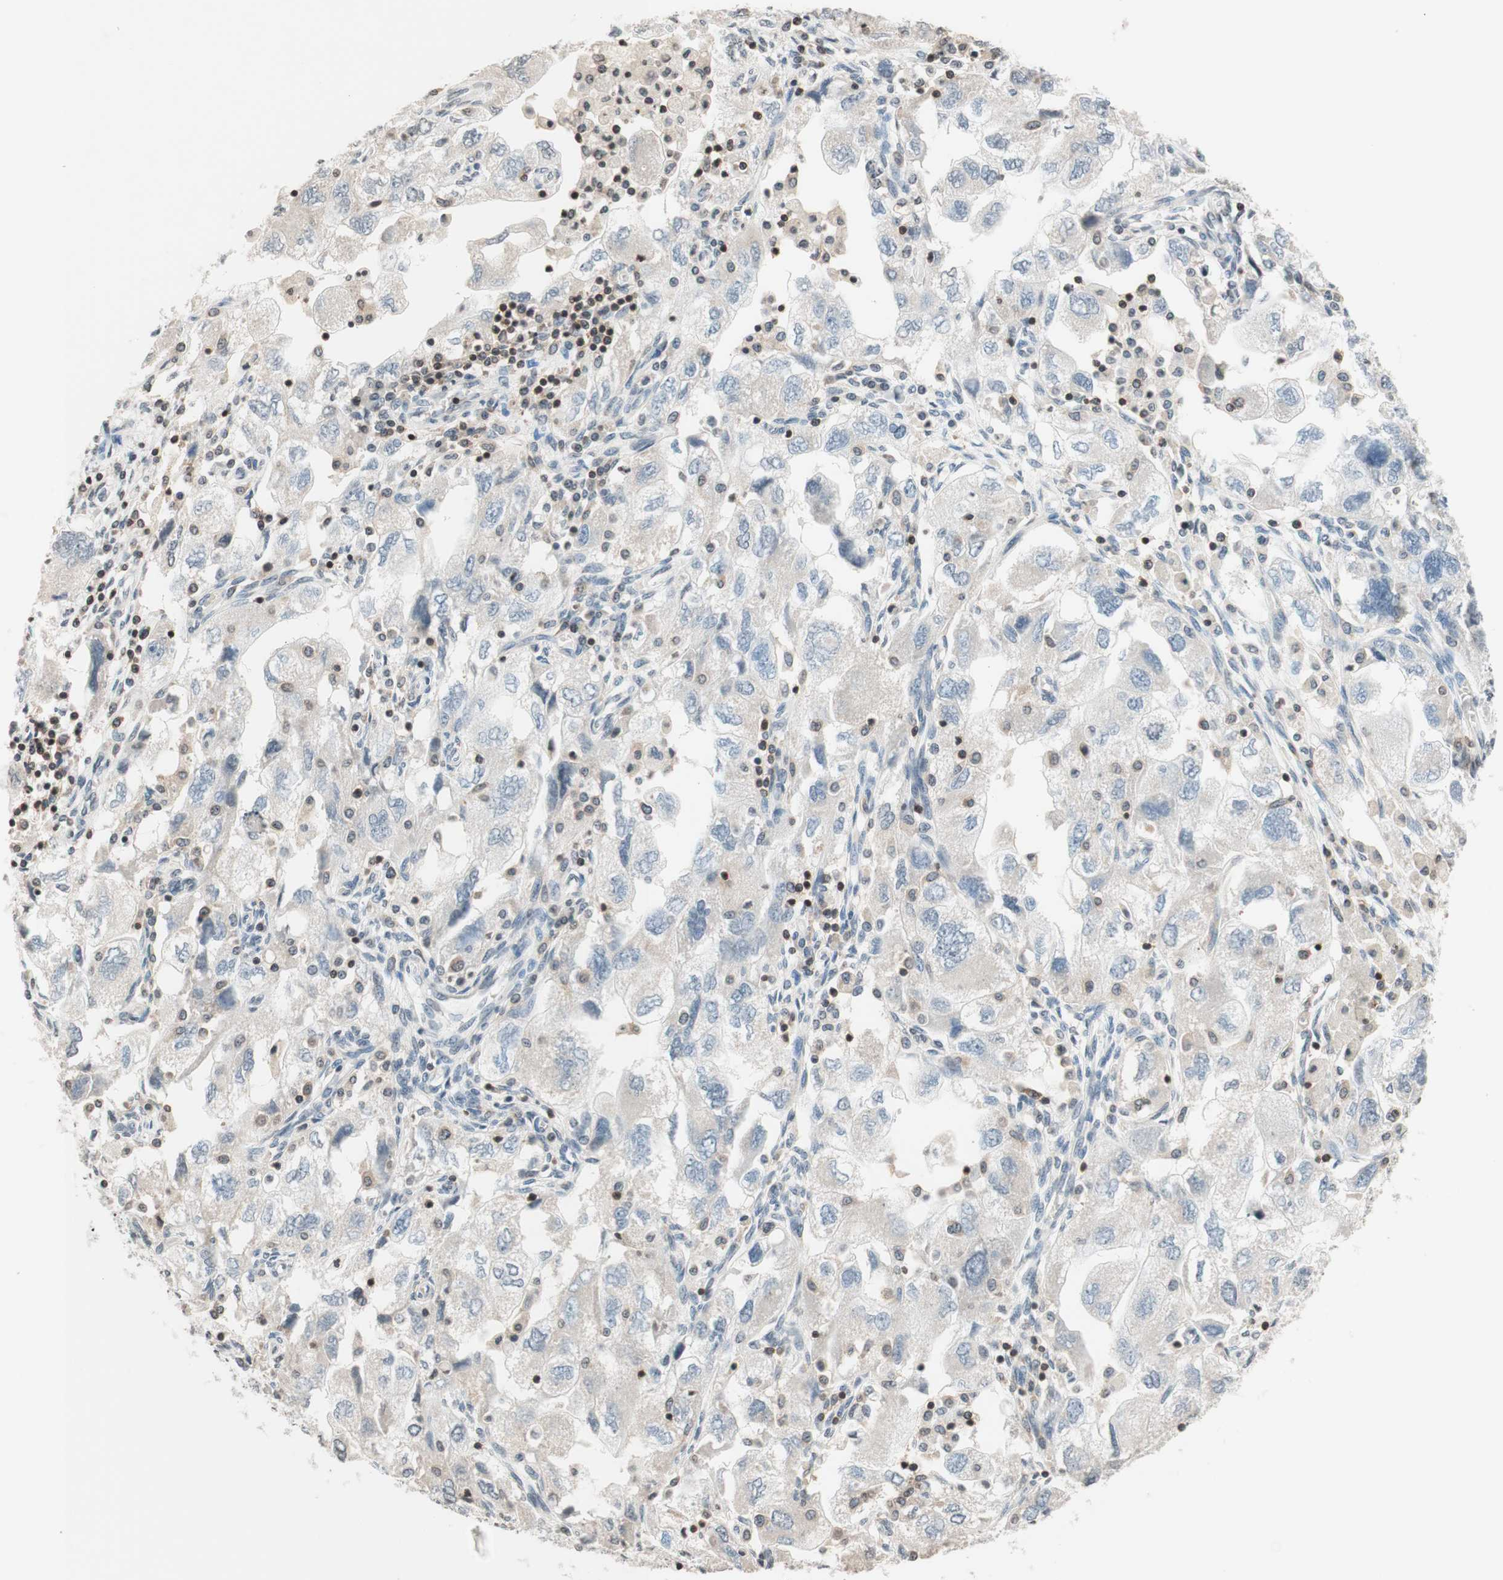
{"staining": {"intensity": "negative", "quantity": "none", "location": "none"}, "tissue": "ovarian cancer", "cell_type": "Tumor cells", "image_type": "cancer", "snomed": [{"axis": "morphology", "description": "Carcinoma, NOS"}, {"axis": "morphology", "description": "Cystadenocarcinoma, serous, NOS"}, {"axis": "topography", "description": "Ovary"}], "caption": "IHC of human ovarian serous cystadenocarcinoma displays no expression in tumor cells.", "gene": "WIPF1", "patient": {"sex": "female", "age": 69}}